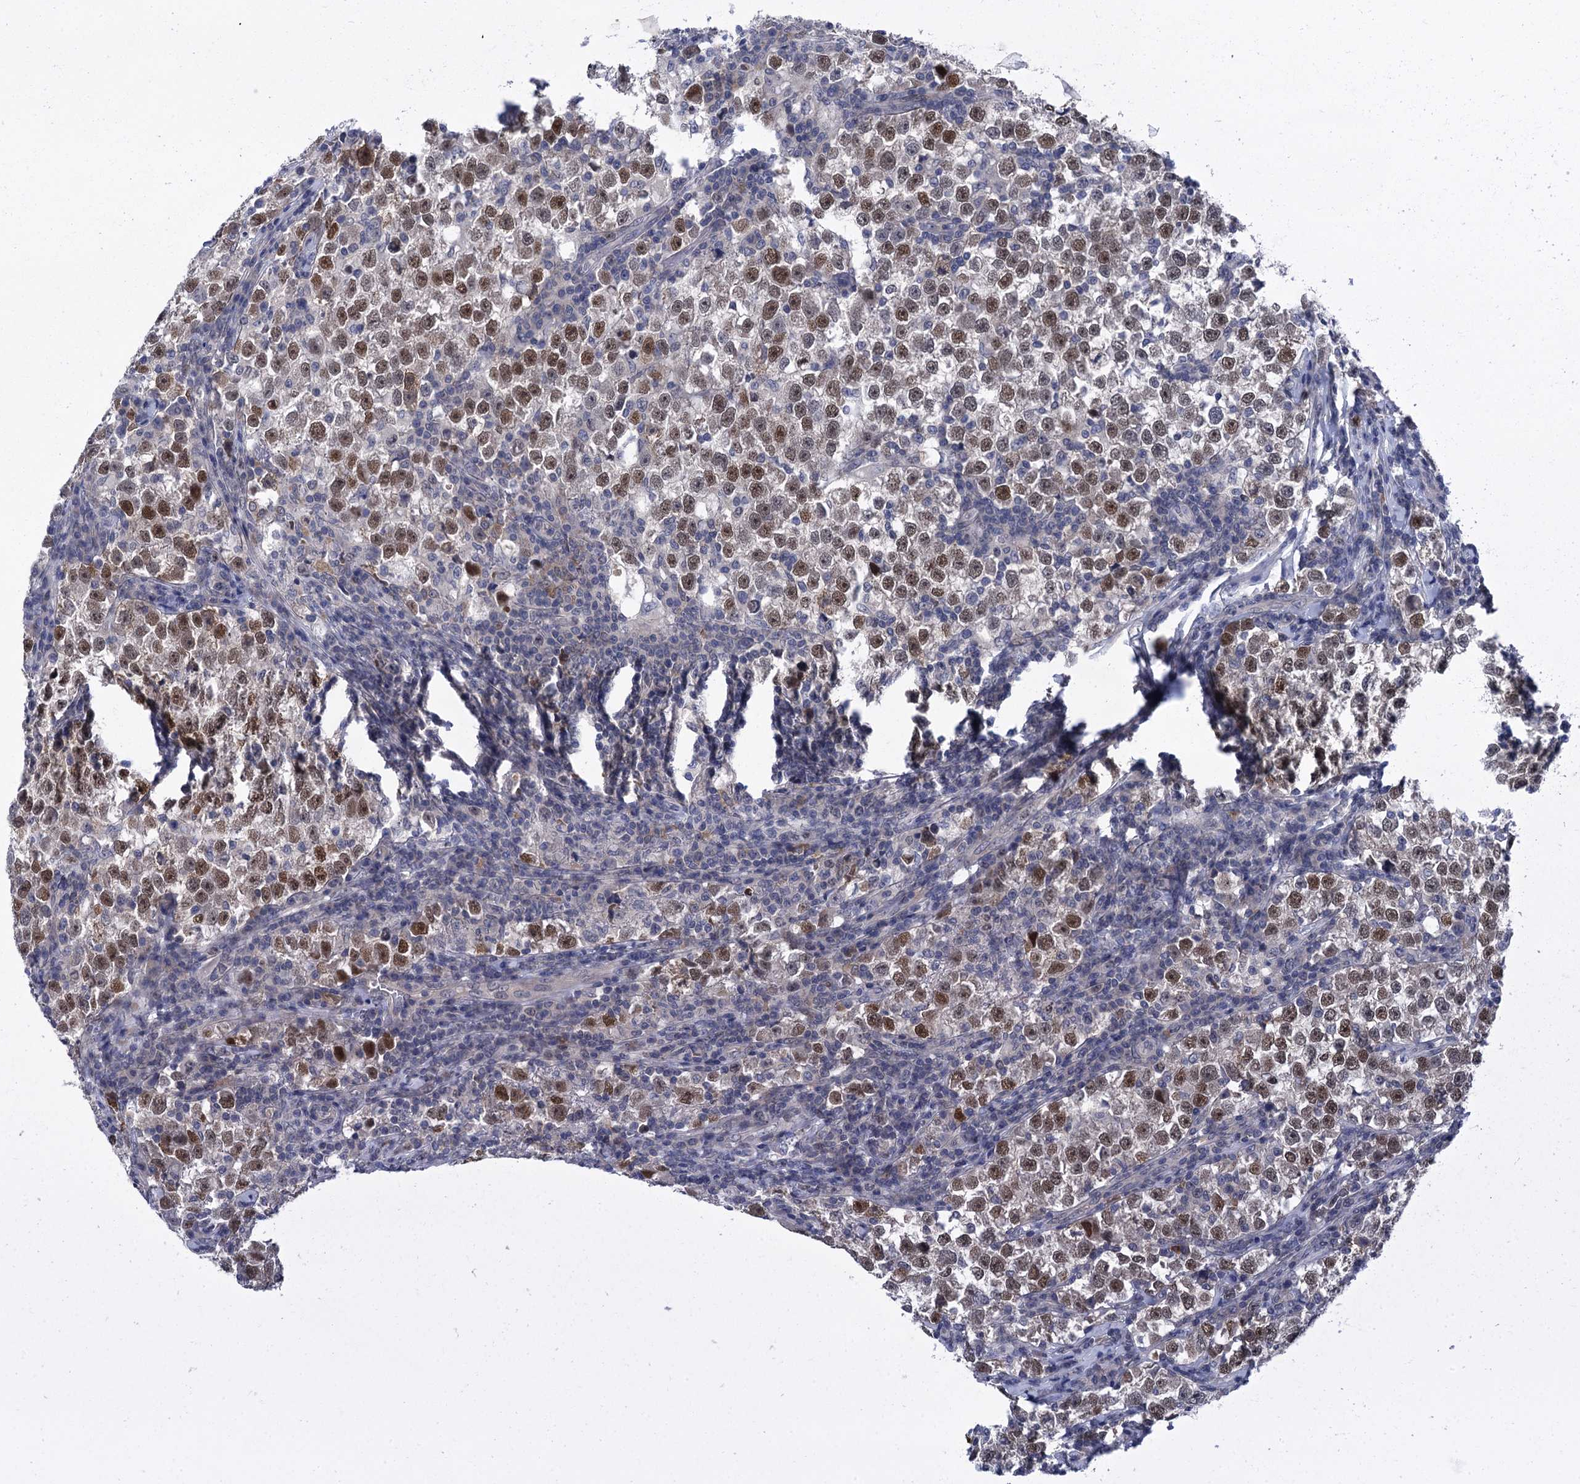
{"staining": {"intensity": "moderate", "quantity": ">75%", "location": "nuclear"}, "tissue": "testis cancer", "cell_type": "Tumor cells", "image_type": "cancer", "snomed": [{"axis": "morphology", "description": "Normal tissue, NOS"}, {"axis": "morphology", "description": "Seminoma, NOS"}, {"axis": "topography", "description": "Testis"}], "caption": "Immunohistochemical staining of human seminoma (testis) reveals moderate nuclear protein staining in about >75% of tumor cells. (IHC, brightfield microscopy, high magnification).", "gene": "MRFAP1", "patient": {"sex": "male", "age": 43}}